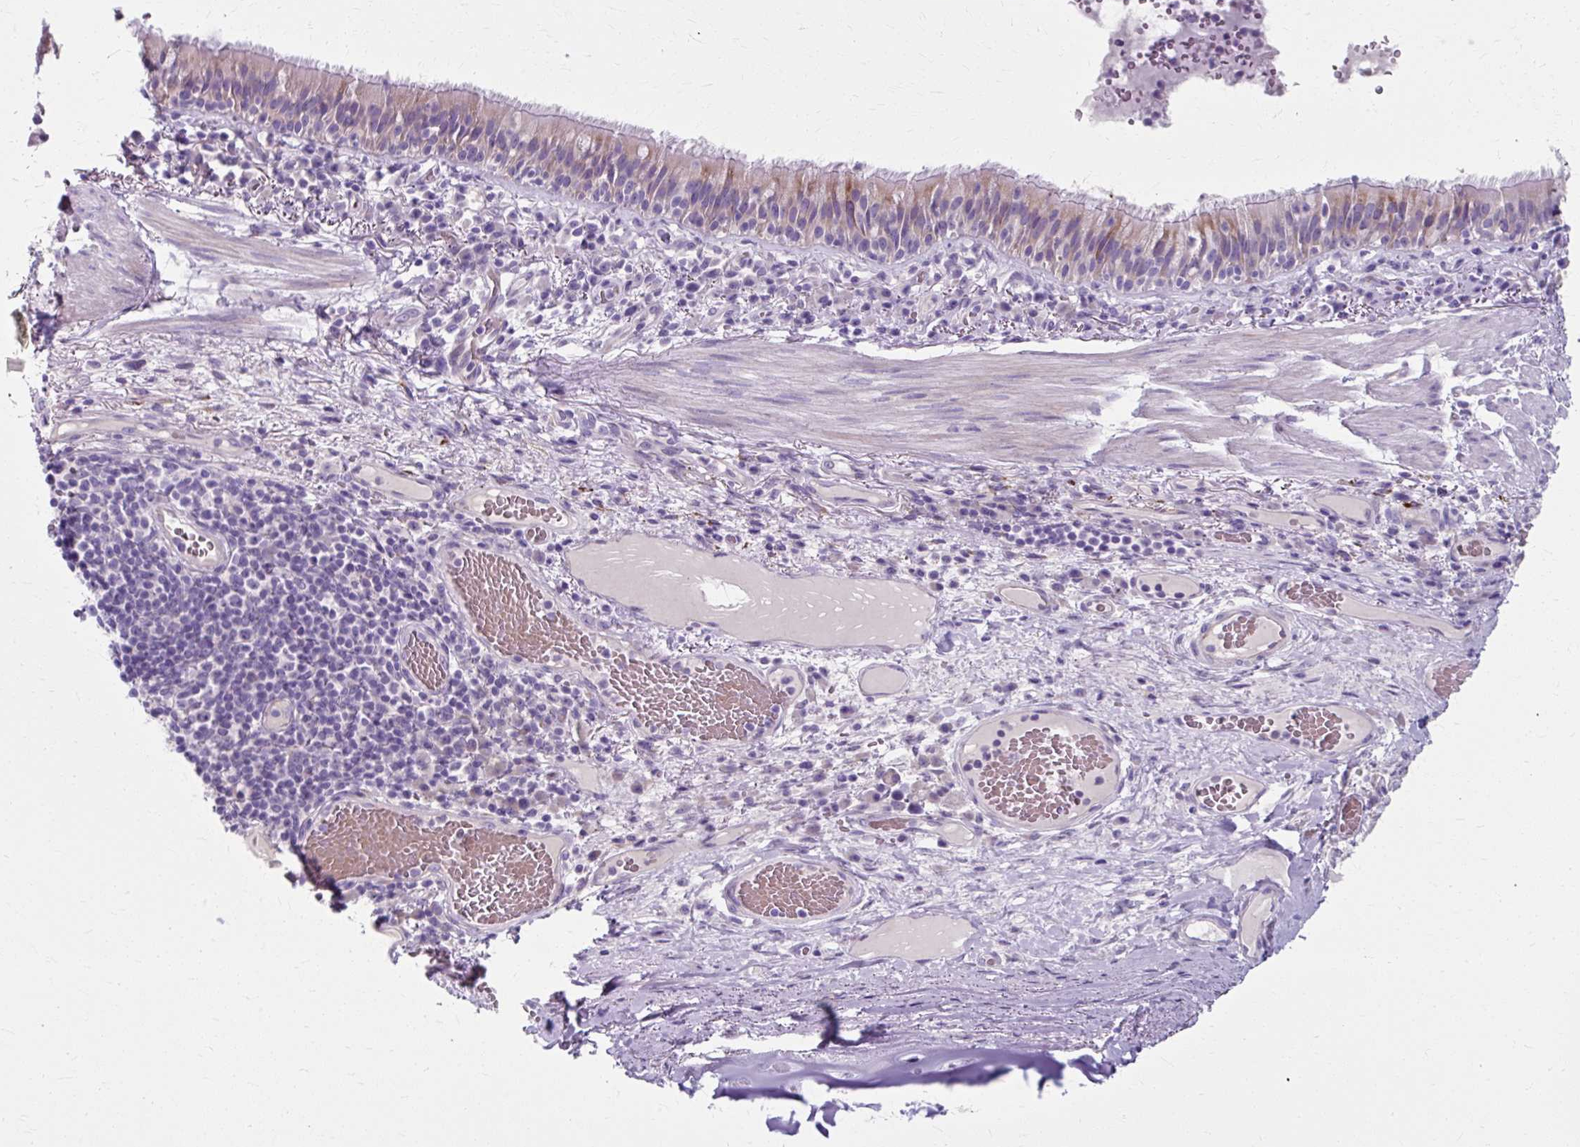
{"staining": {"intensity": "moderate", "quantity": "25%-75%", "location": "cytoplasmic/membranous"}, "tissue": "bronchus", "cell_type": "Respiratory epithelial cells", "image_type": "normal", "snomed": [{"axis": "morphology", "description": "Normal tissue, NOS"}, {"axis": "topography", "description": "Cartilage tissue"}, {"axis": "topography", "description": "Bronchus"}], "caption": "A brown stain labels moderate cytoplasmic/membranous expression of a protein in respiratory epithelial cells of benign bronchus.", "gene": "ZNF555", "patient": {"sex": "male", "age": 56}}